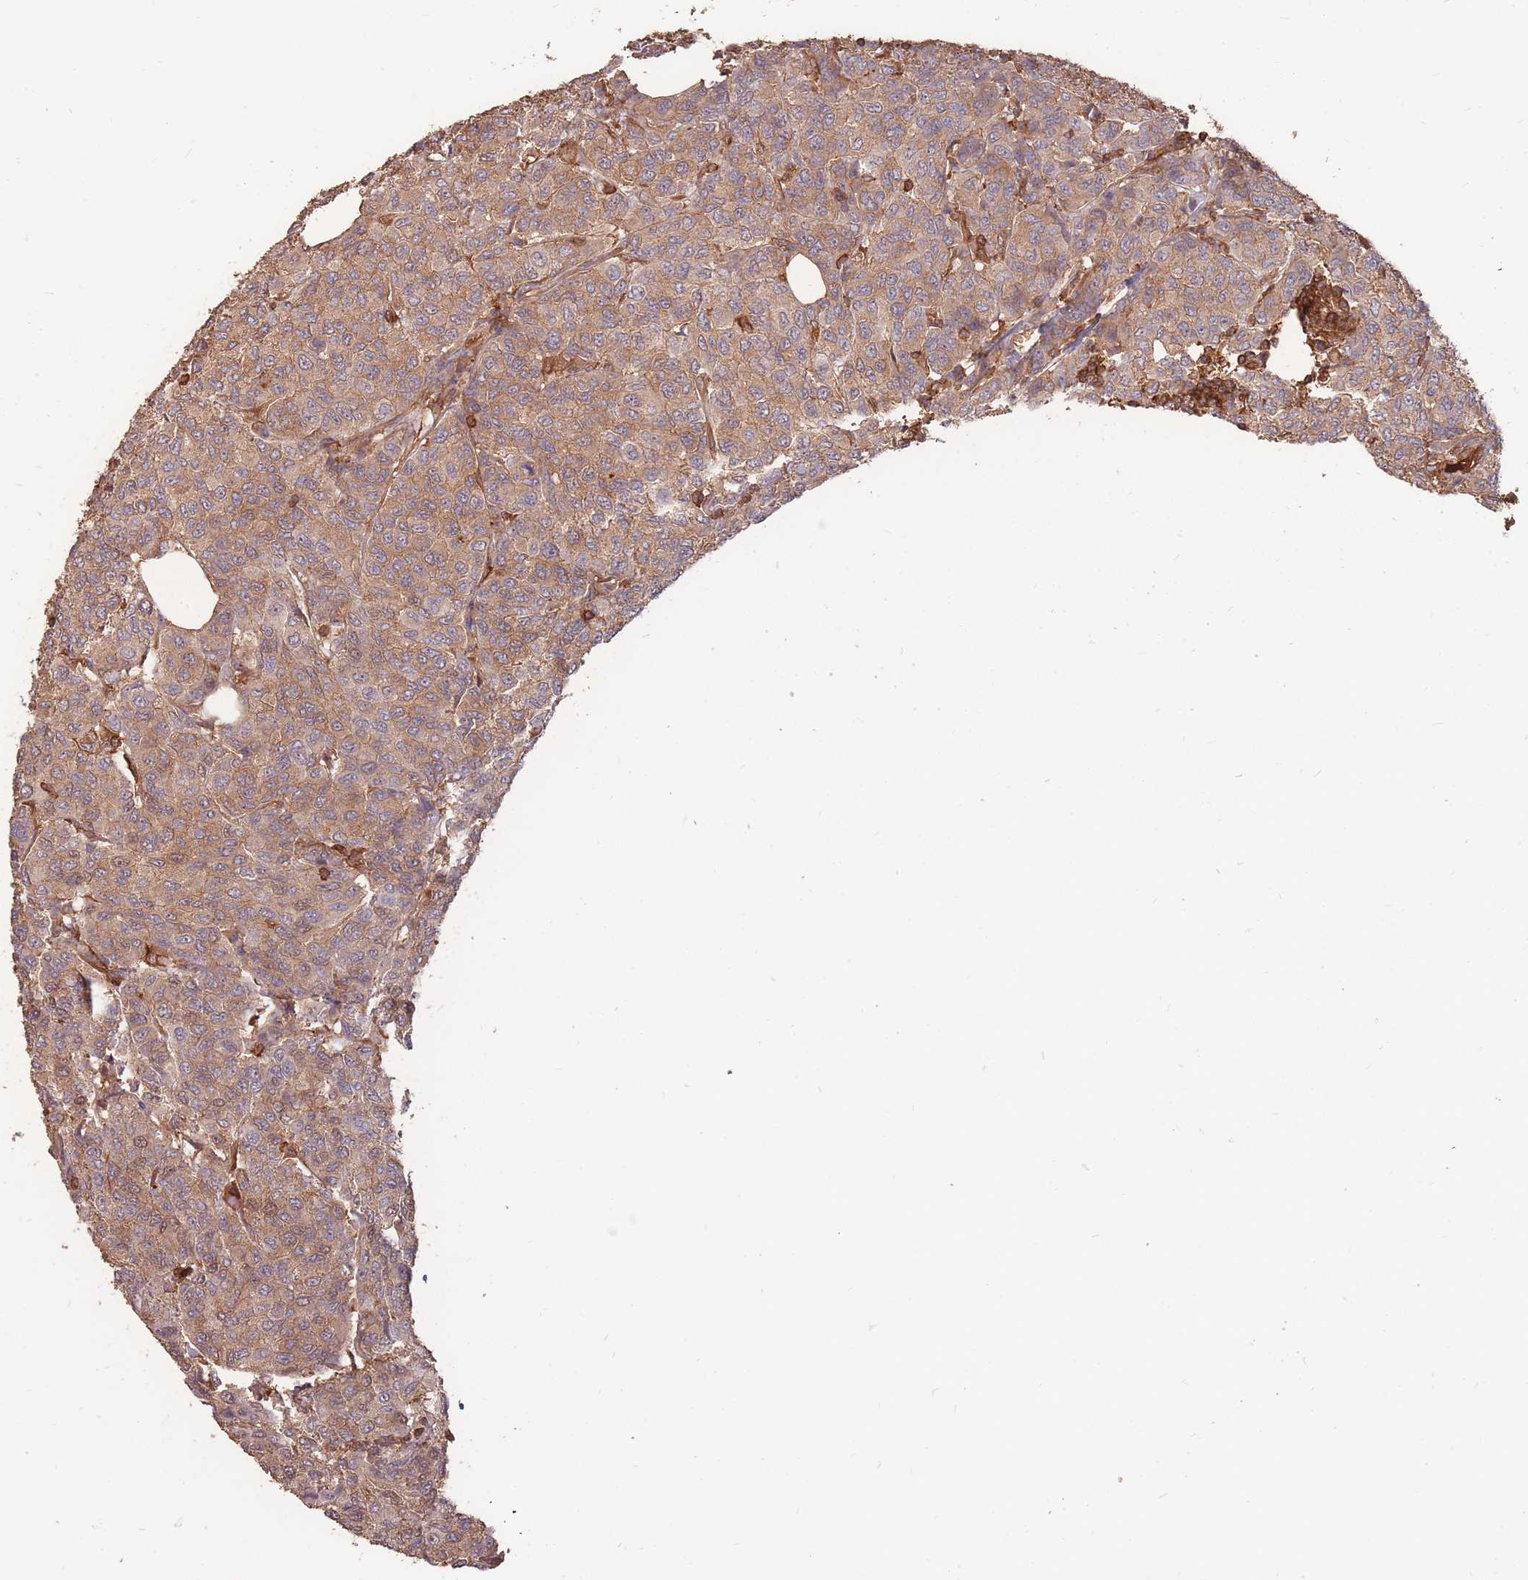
{"staining": {"intensity": "moderate", "quantity": ">75%", "location": "cytoplasmic/membranous"}, "tissue": "breast cancer", "cell_type": "Tumor cells", "image_type": "cancer", "snomed": [{"axis": "morphology", "description": "Duct carcinoma"}, {"axis": "topography", "description": "Breast"}], "caption": "Immunohistochemistry (DAB) staining of breast cancer exhibits moderate cytoplasmic/membranous protein positivity in about >75% of tumor cells. (Stains: DAB in brown, nuclei in blue, Microscopy: brightfield microscopy at high magnification).", "gene": "PLS3", "patient": {"sex": "female", "age": 55}}